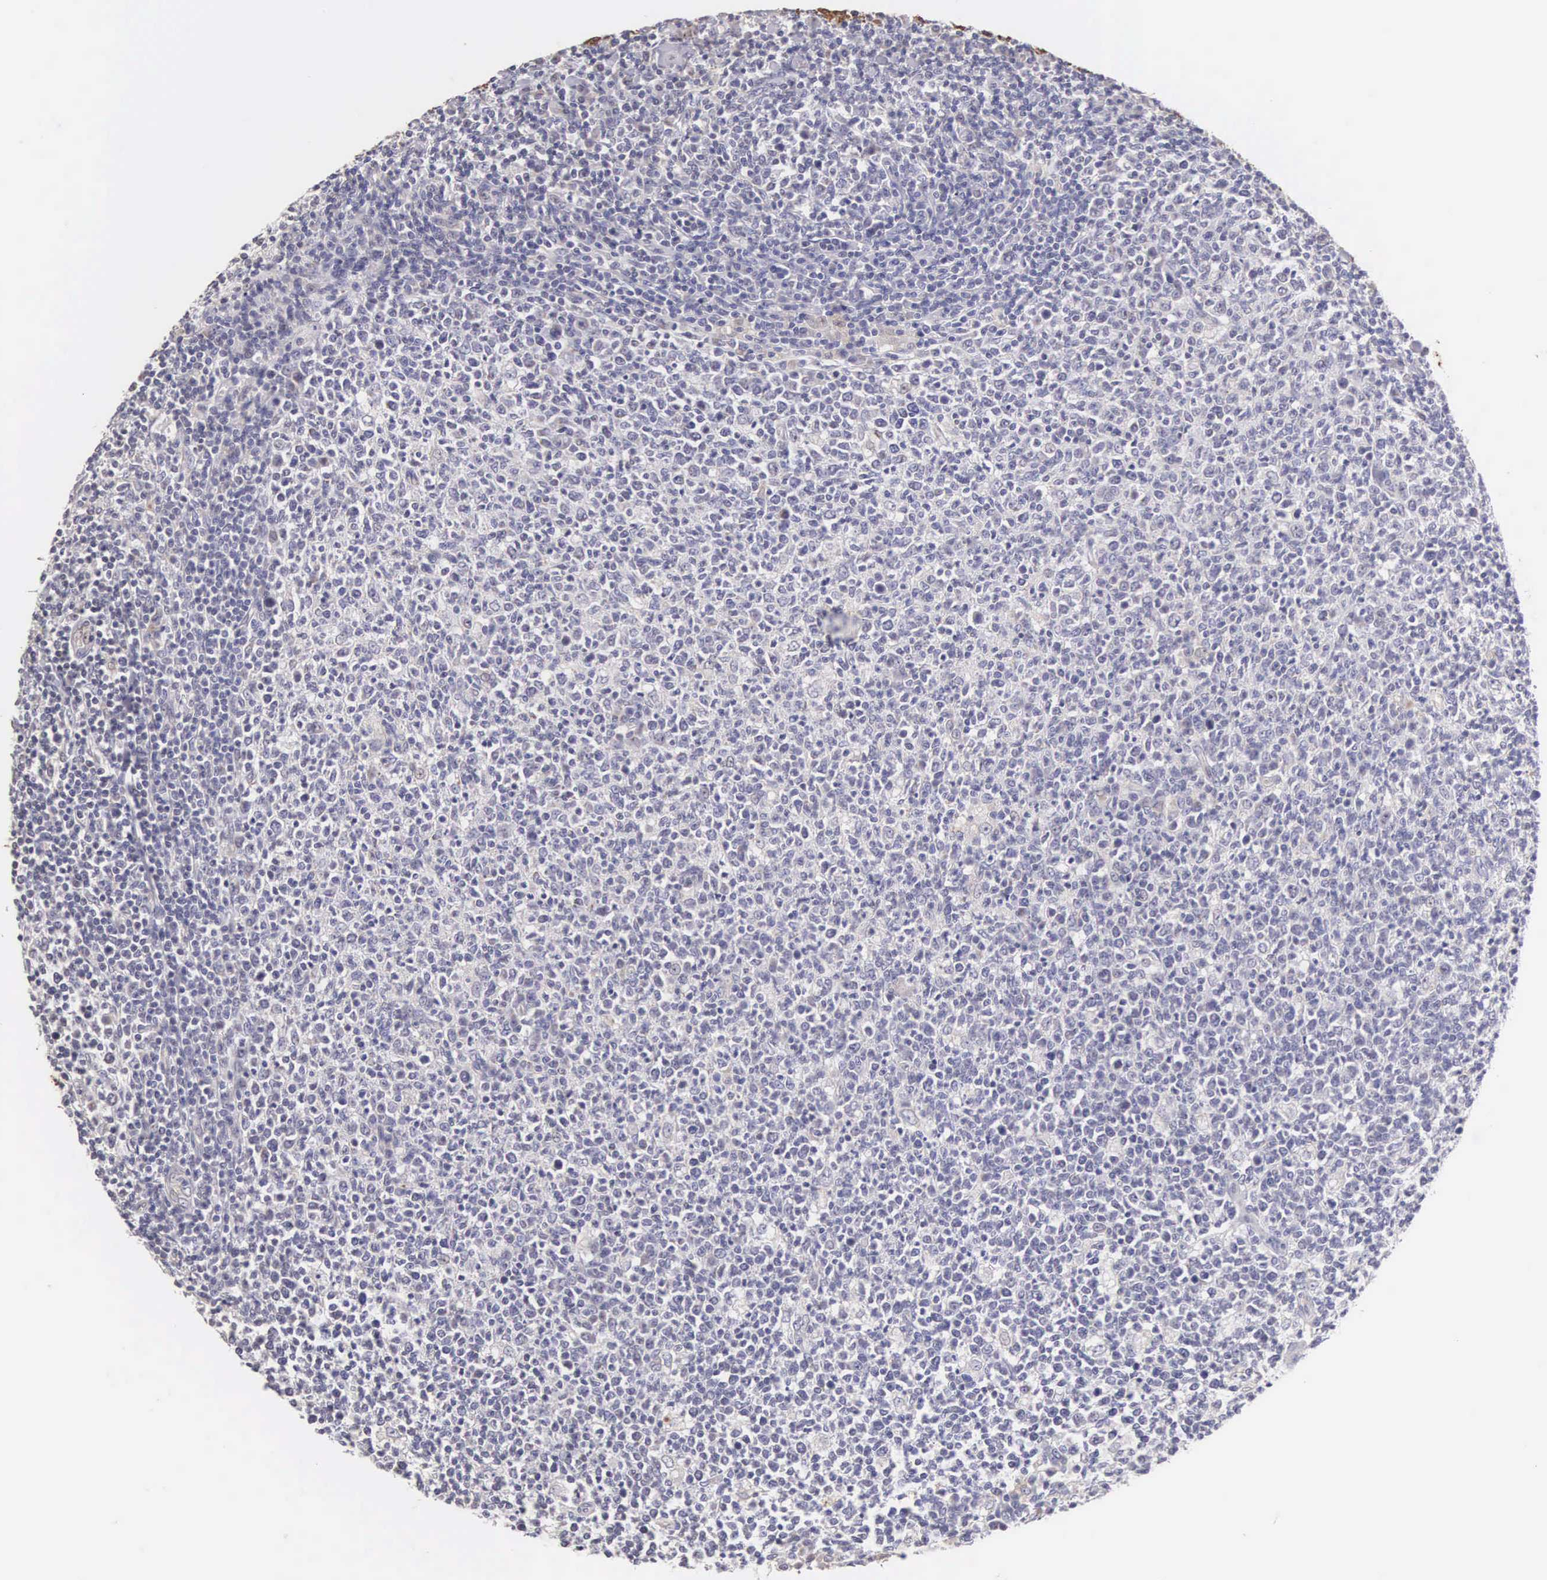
{"staining": {"intensity": "negative", "quantity": "none", "location": "none"}, "tissue": "tonsil", "cell_type": "Germinal center cells", "image_type": "normal", "snomed": [{"axis": "morphology", "description": "Normal tissue, NOS"}, {"axis": "topography", "description": "Tonsil"}], "caption": "This photomicrograph is of normal tonsil stained with IHC to label a protein in brown with the nuclei are counter-stained blue. There is no staining in germinal center cells. The staining is performed using DAB brown chromogen with nuclei counter-stained in using hematoxylin.", "gene": "PIR", "patient": {"sex": "male", "age": 6}}